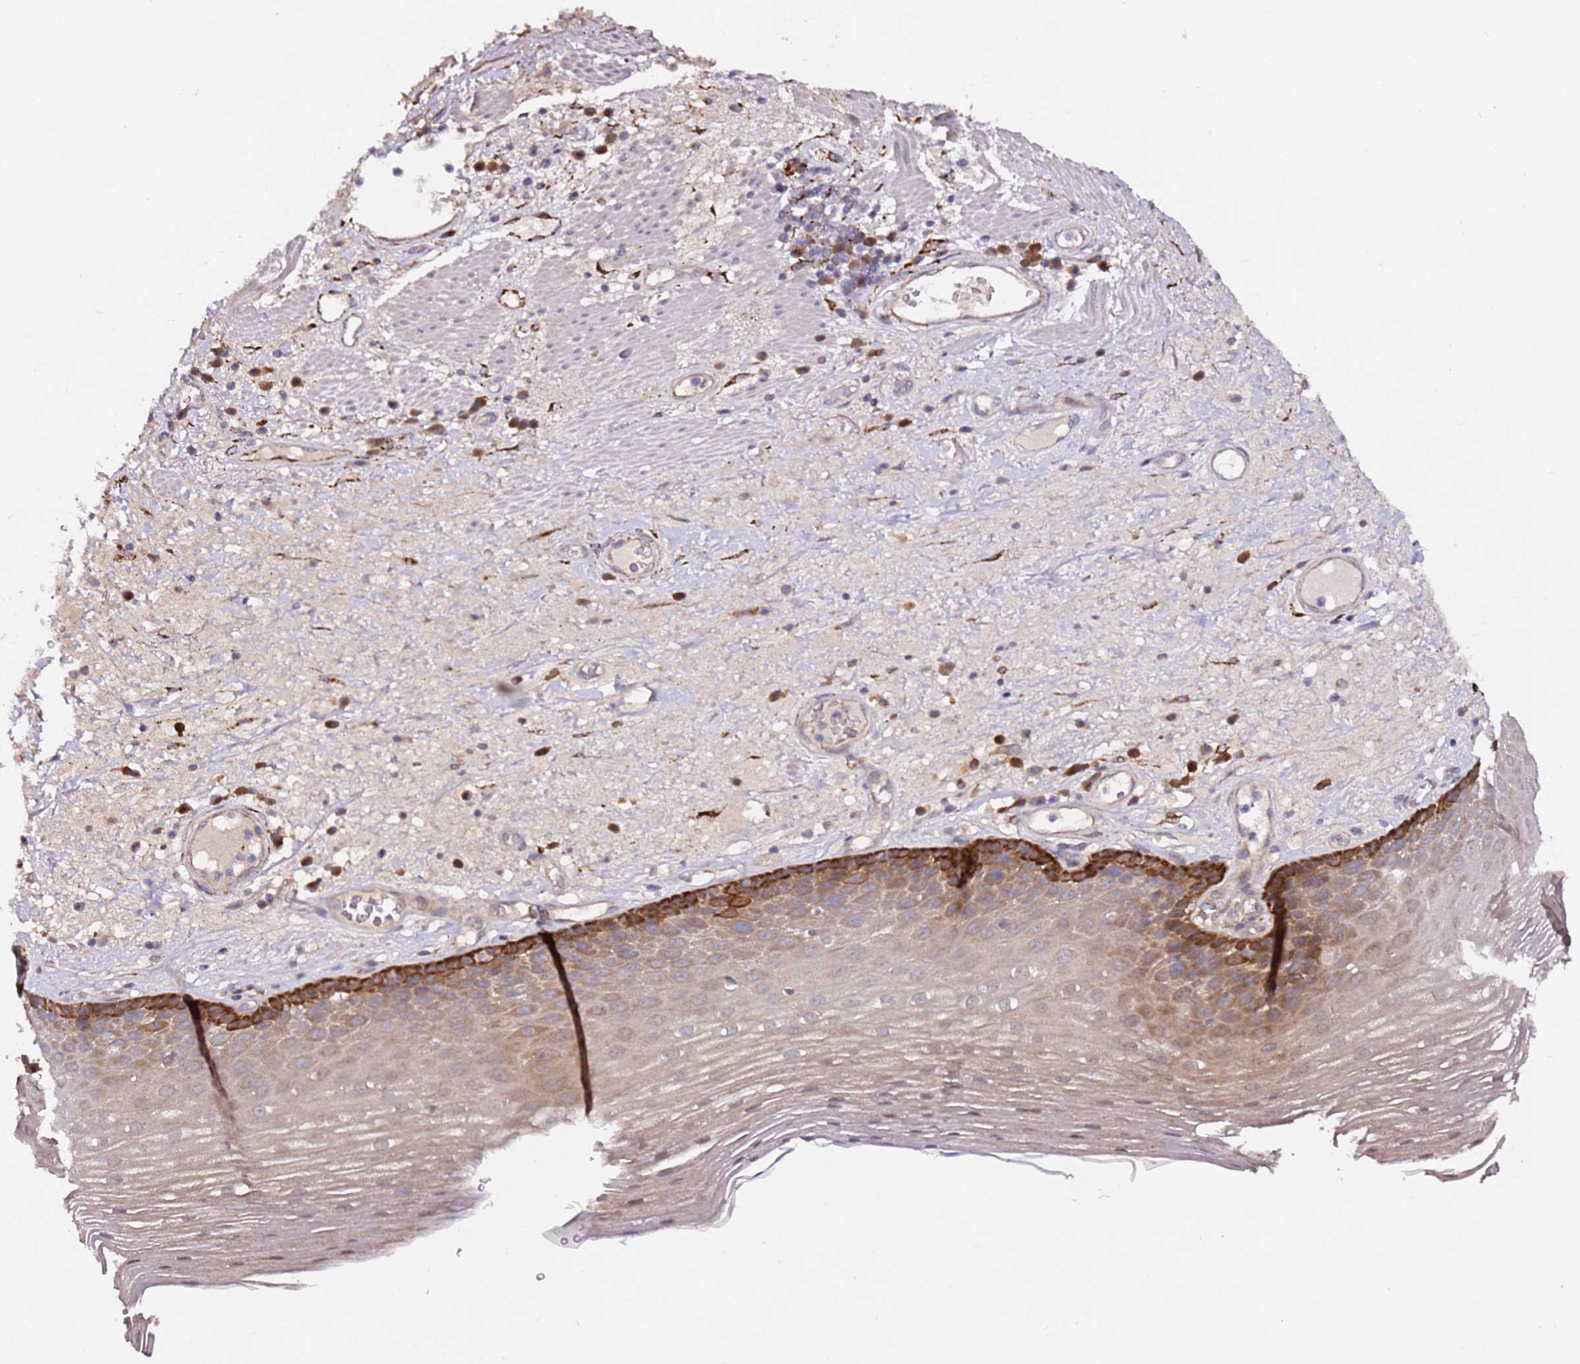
{"staining": {"intensity": "strong", "quantity": "<25%", "location": "cytoplasmic/membranous"}, "tissue": "esophagus", "cell_type": "Squamous epithelial cells", "image_type": "normal", "snomed": [{"axis": "morphology", "description": "Normal tissue, NOS"}, {"axis": "topography", "description": "Esophagus"}], "caption": "Strong cytoplasmic/membranous staining is present in about <25% of squamous epithelial cells in benign esophagus. The protein is stained brown, and the nuclei are stained in blue (DAB IHC with brightfield microscopy, high magnification).", "gene": "ALG11", "patient": {"sex": "male", "age": 62}}